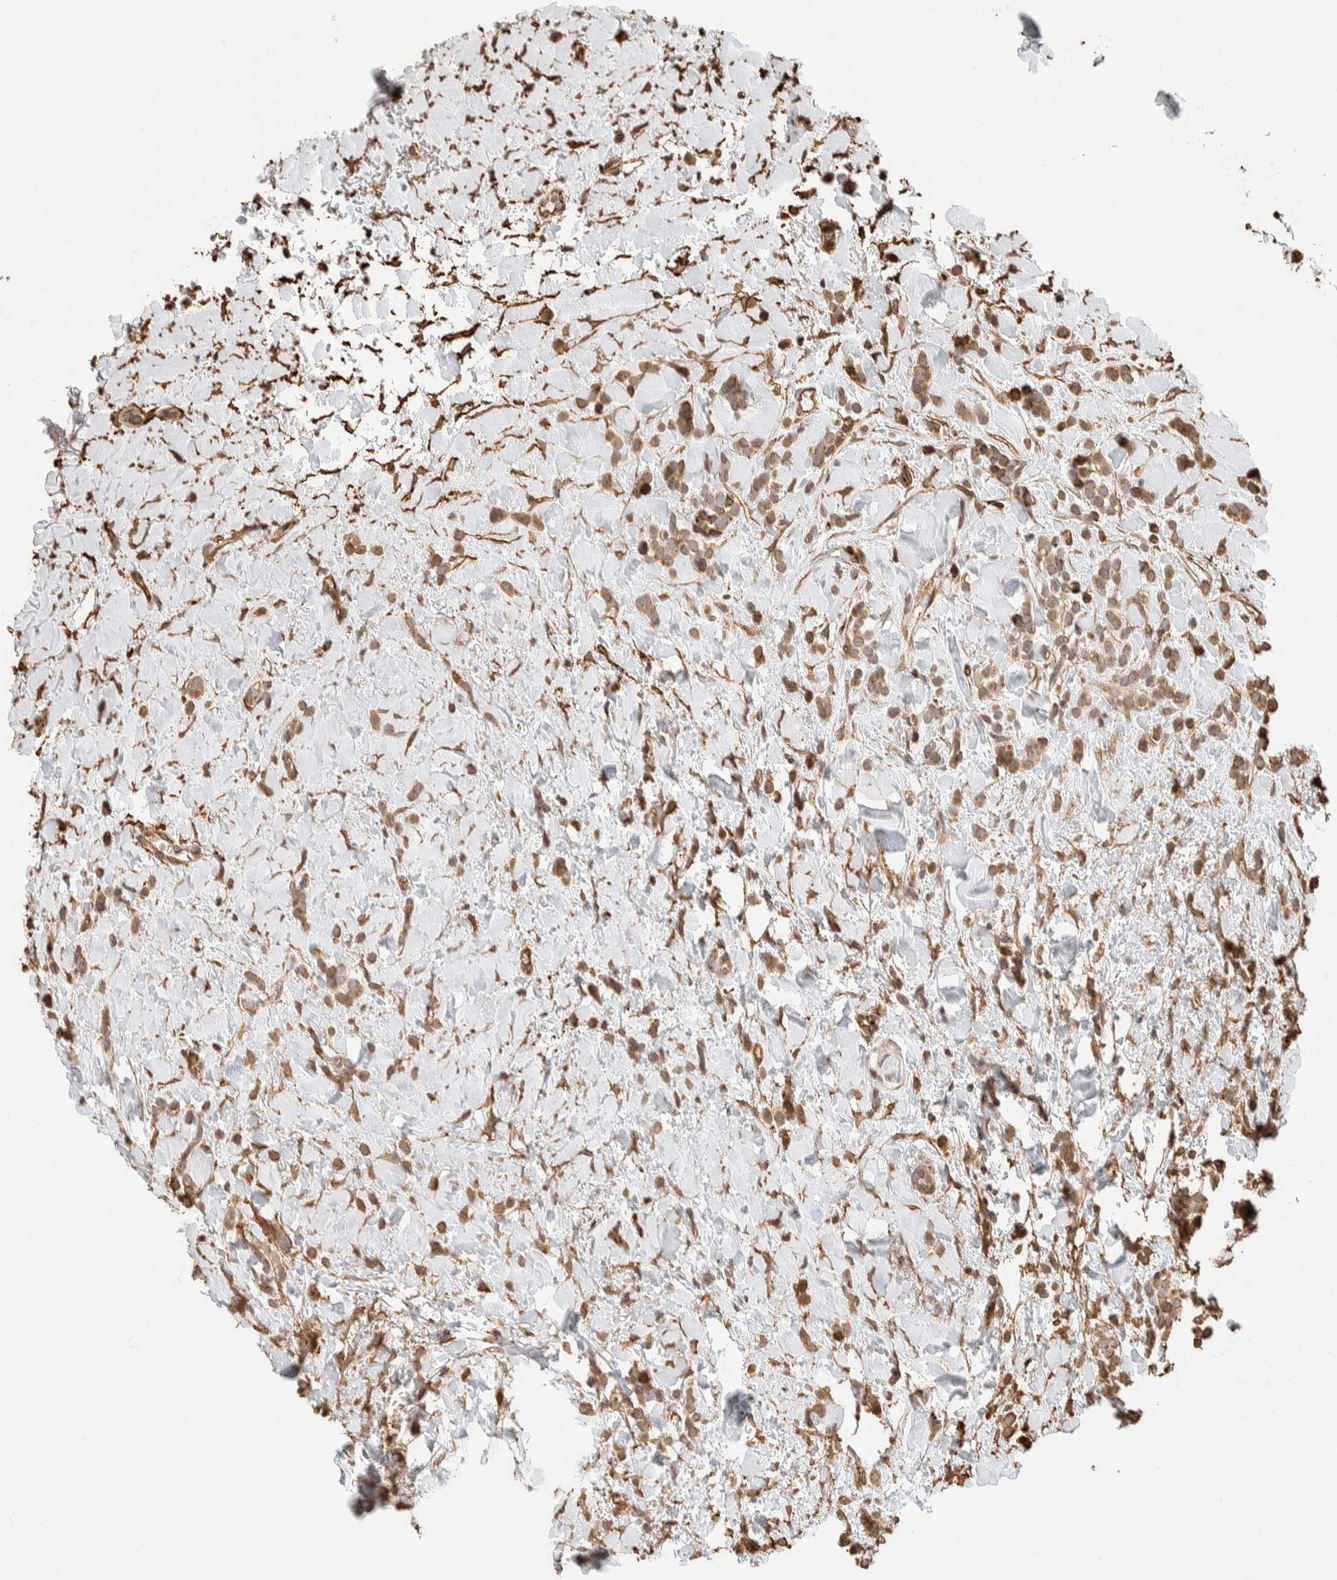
{"staining": {"intensity": "moderate", "quantity": ">75%", "location": "cytoplasmic/membranous"}, "tissue": "breast cancer", "cell_type": "Tumor cells", "image_type": "cancer", "snomed": [{"axis": "morphology", "description": "Normal tissue, NOS"}, {"axis": "morphology", "description": "Lobular carcinoma"}, {"axis": "topography", "description": "Breast"}], "caption": "Breast cancer (lobular carcinoma) tissue exhibits moderate cytoplasmic/membranous staining in about >75% of tumor cells, visualized by immunohistochemistry.", "gene": "KIF9", "patient": {"sex": "female", "age": 50}}